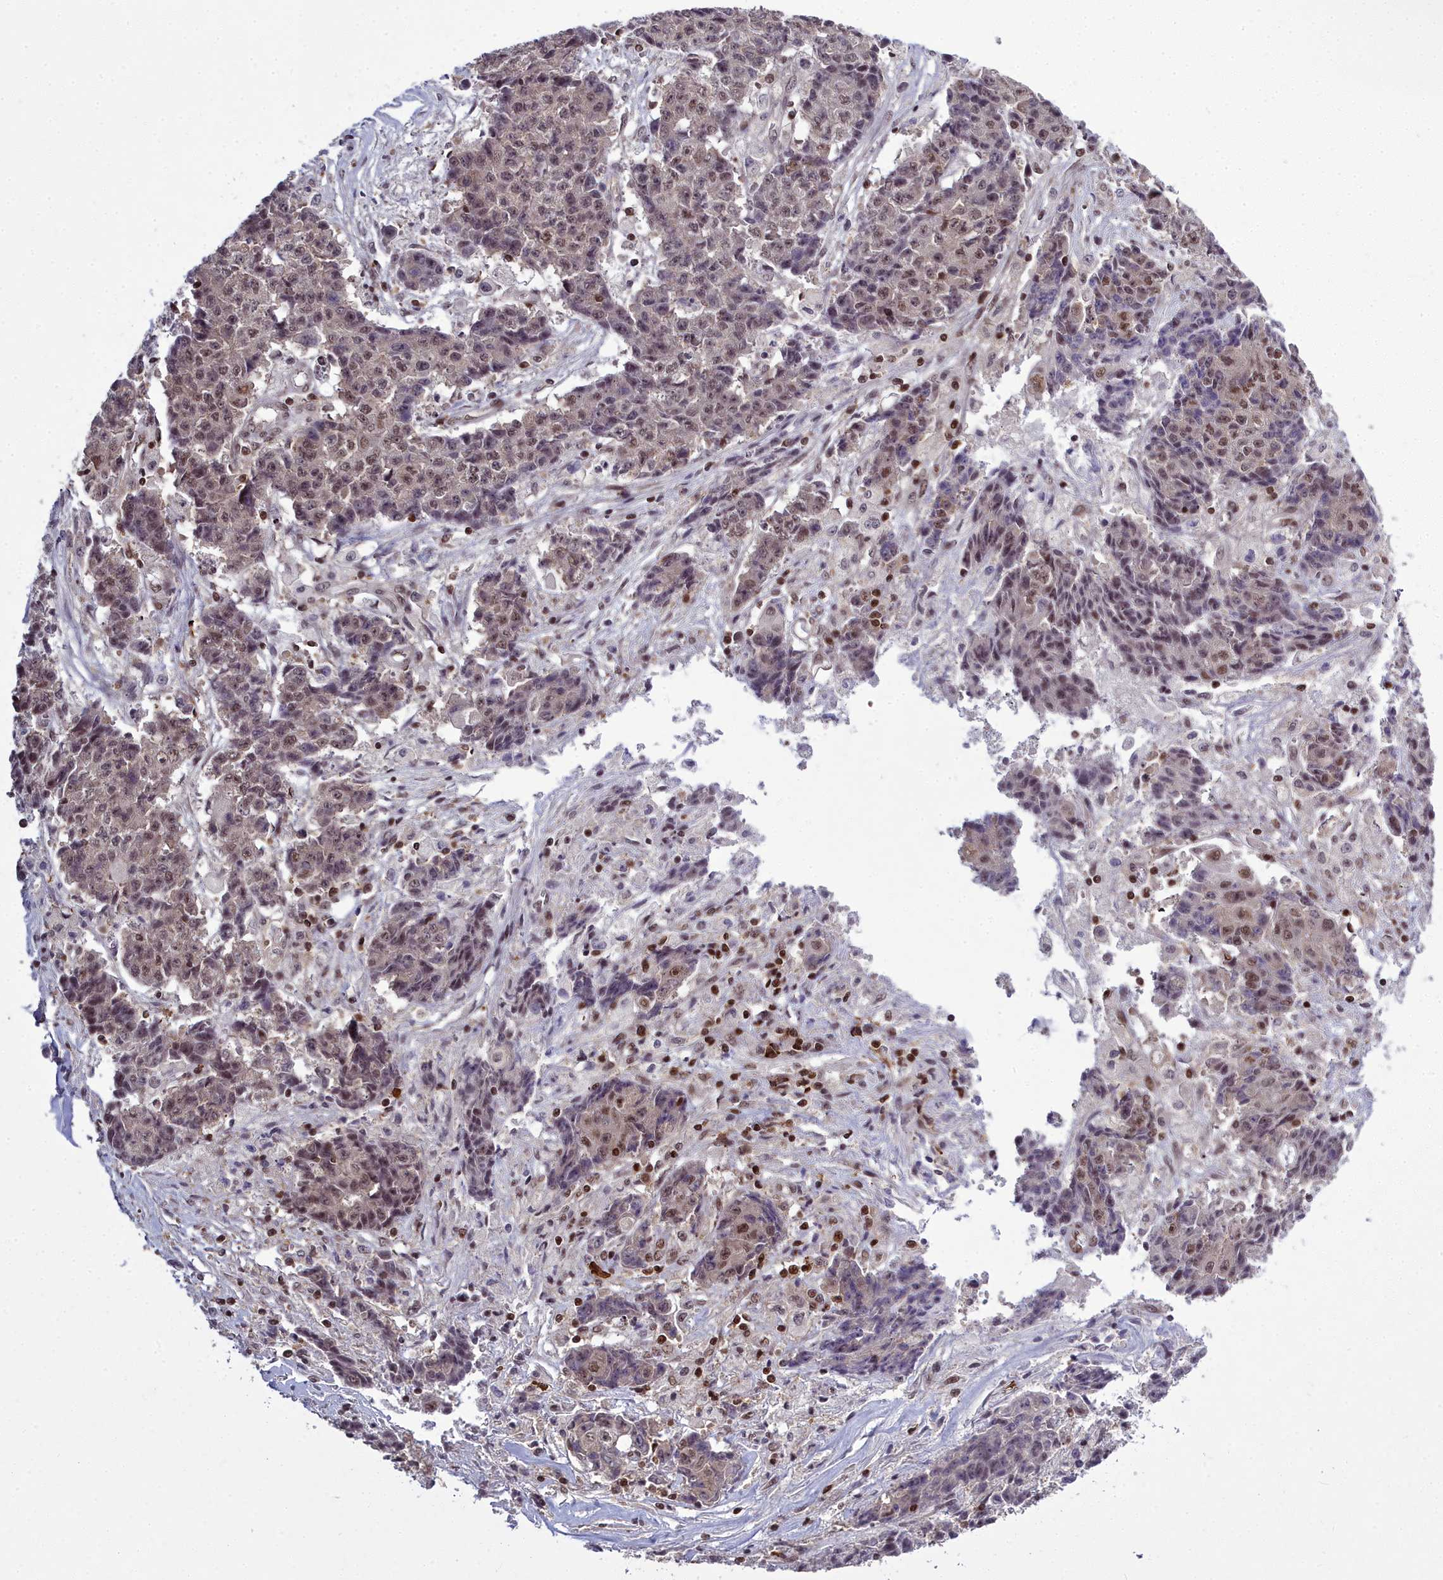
{"staining": {"intensity": "moderate", "quantity": "<25%", "location": "nuclear"}, "tissue": "ovarian cancer", "cell_type": "Tumor cells", "image_type": "cancer", "snomed": [{"axis": "morphology", "description": "Carcinoma, endometroid"}, {"axis": "topography", "description": "Ovary"}], "caption": "Immunohistochemistry staining of ovarian endometroid carcinoma, which shows low levels of moderate nuclear staining in about <25% of tumor cells indicating moderate nuclear protein staining. The staining was performed using DAB (3,3'-diaminobenzidine) (brown) for protein detection and nuclei were counterstained in hematoxylin (blue).", "gene": "GMEB1", "patient": {"sex": "female", "age": 42}}